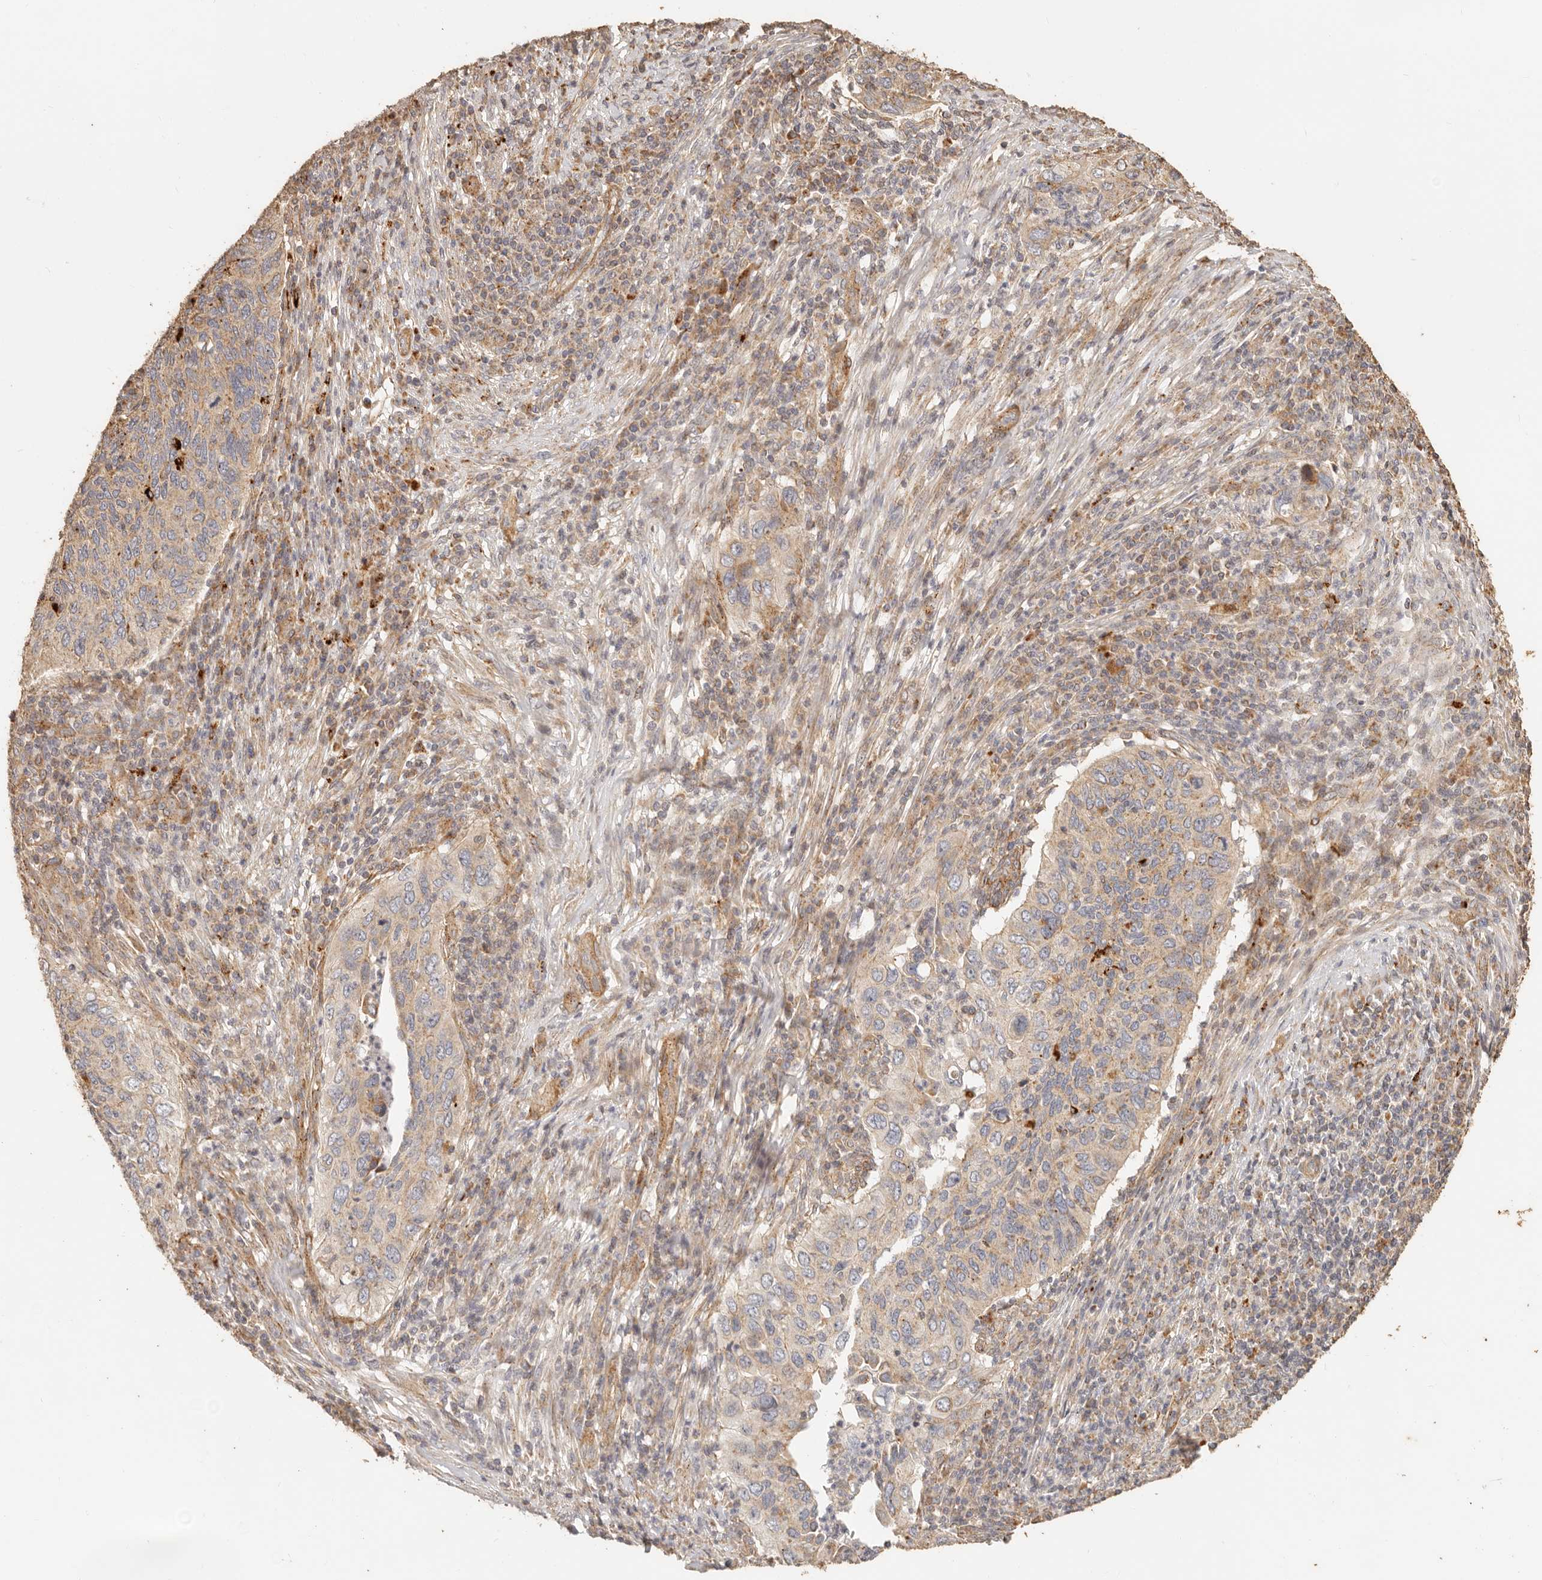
{"staining": {"intensity": "weak", "quantity": ">75%", "location": "cytoplasmic/membranous"}, "tissue": "cervical cancer", "cell_type": "Tumor cells", "image_type": "cancer", "snomed": [{"axis": "morphology", "description": "Squamous cell carcinoma, NOS"}, {"axis": "topography", "description": "Cervix"}], "caption": "Cervical squamous cell carcinoma stained with DAB (3,3'-diaminobenzidine) IHC demonstrates low levels of weak cytoplasmic/membranous expression in about >75% of tumor cells.", "gene": "PTPN22", "patient": {"sex": "female", "age": 38}}